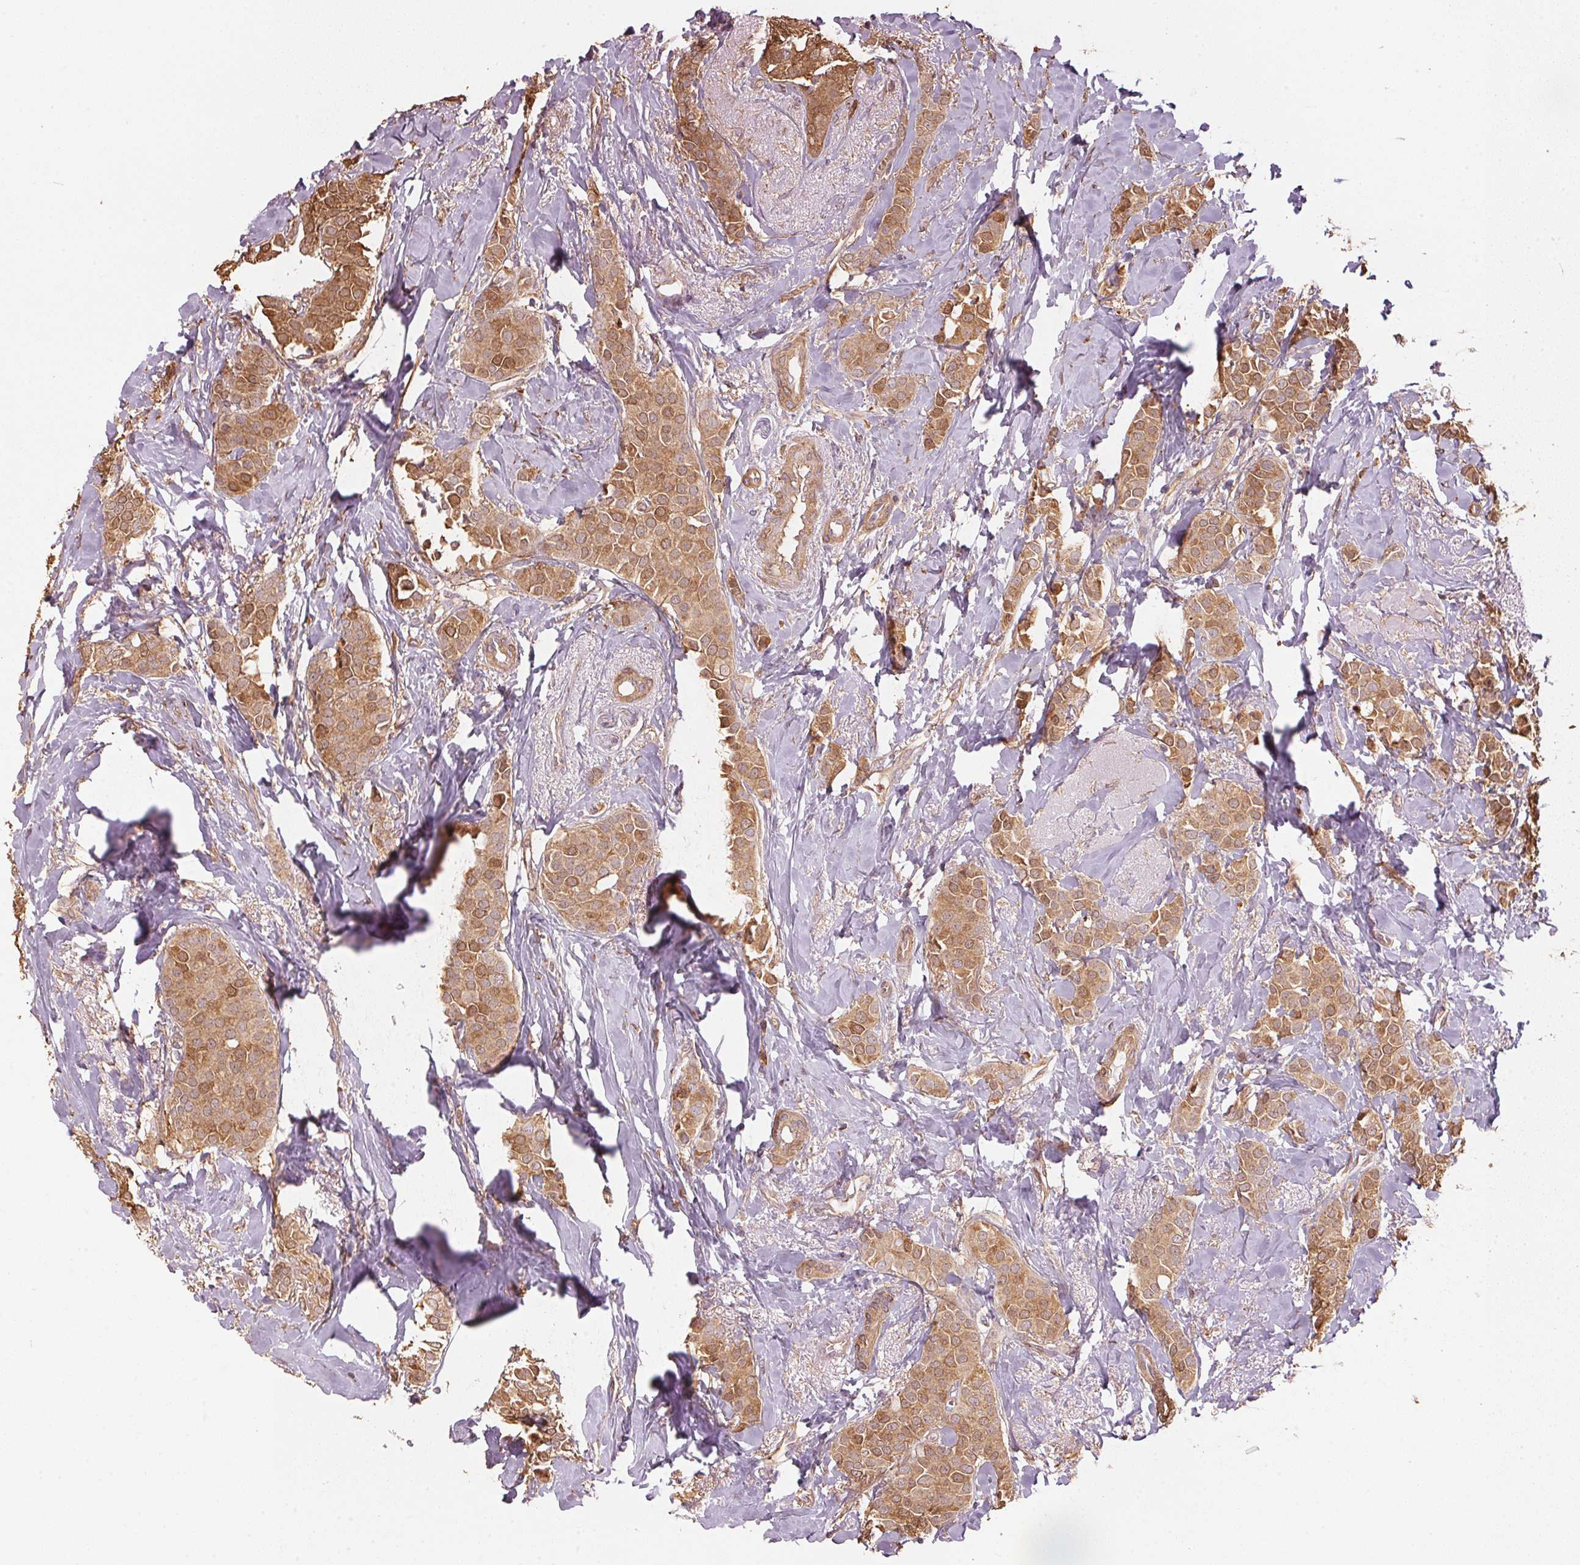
{"staining": {"intensity": "moderate", "quantity": ">75%", "location": "cytoplasmic/membranous"}, "tissue": "breast cancer", "cell_type": "Tumor cells", "image_type": "cancer", "snomed": [{"axis": "morphology", "description": "Duct carcinoma"}, {"axis": "topography", "description": "Breast"}], "caption": "There is medium levels of moderate cytoplasmic/membranous expression in tumor cells of infiltrating ductal carcinoma (breast), as demonstrated by immunohistochemical staining (brown color).", "gene": "QDPR", "patient": {"sex": "female", "age": 79}}